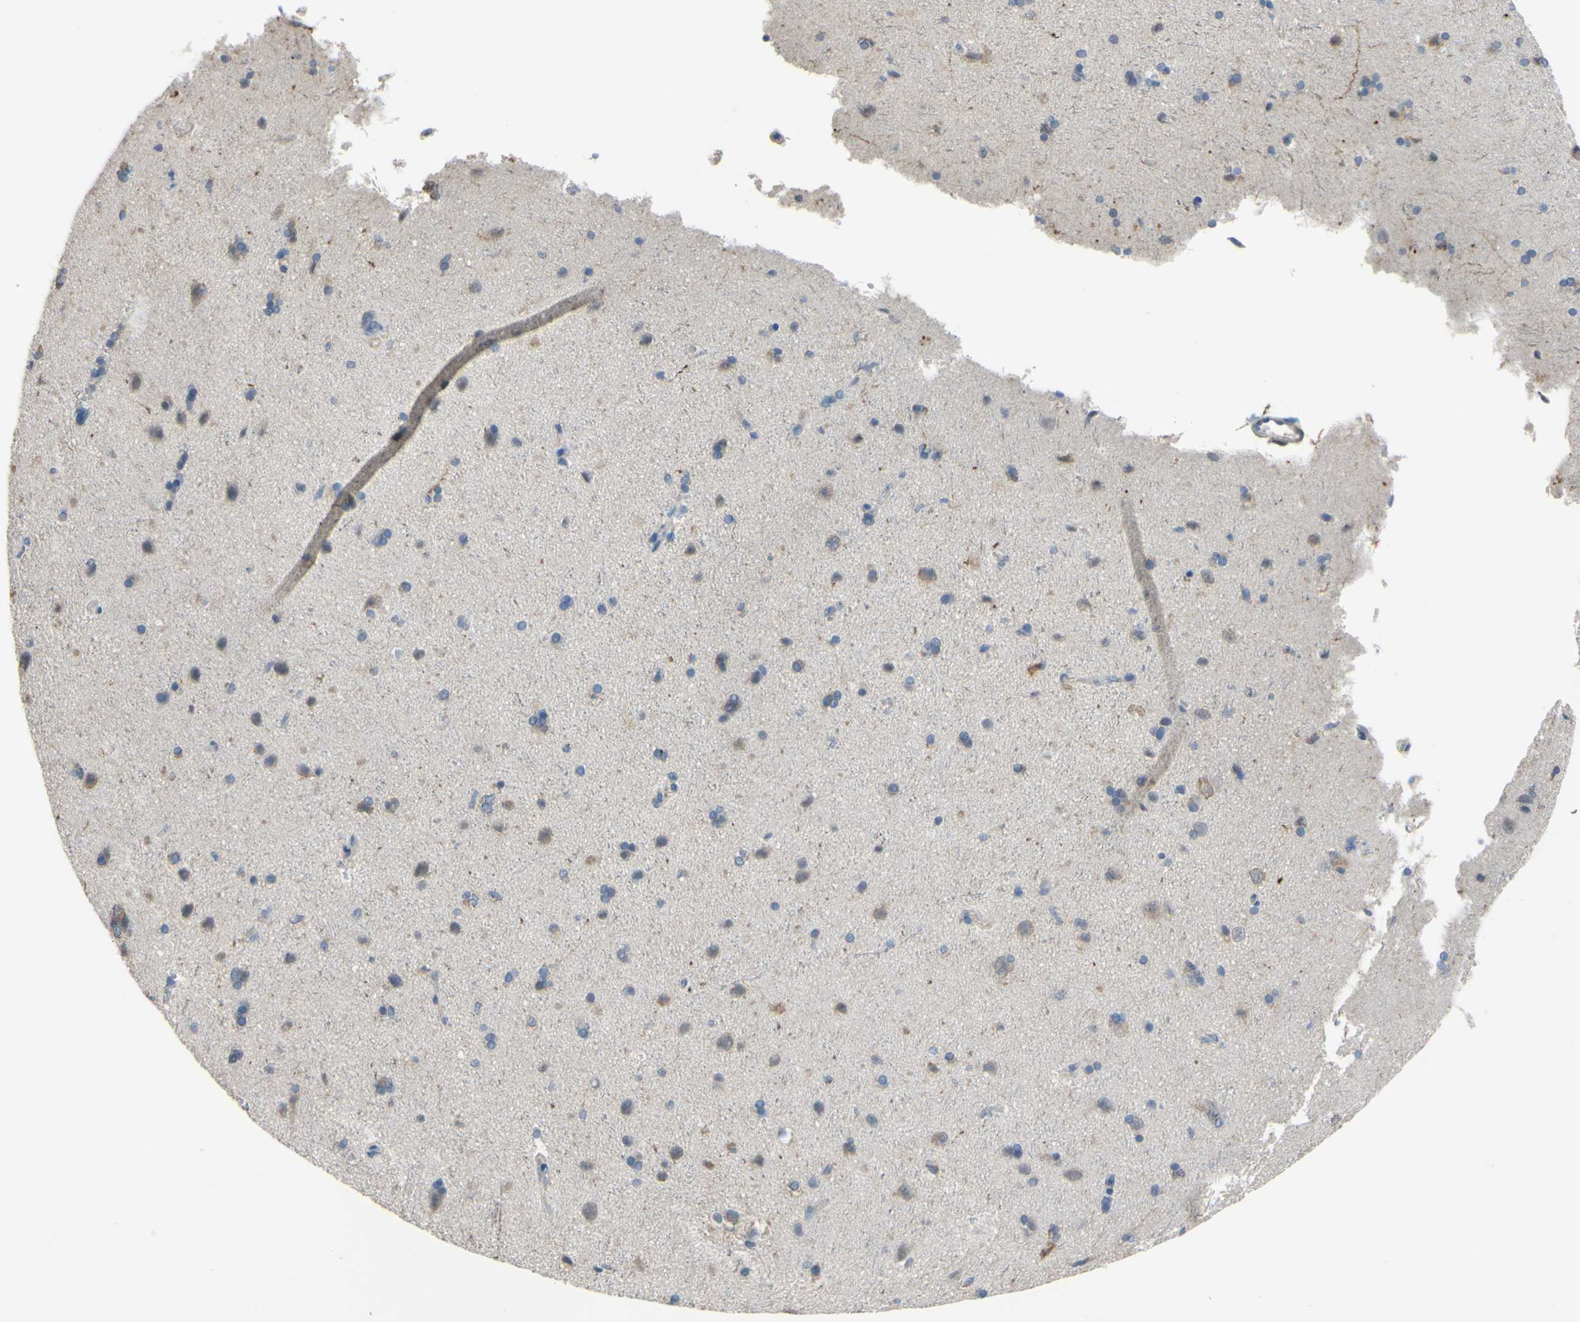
{"staining": {"intensity": "negative", "quantity": "none", "location": "none"}, "tissue": "cerebral cortex", "cell_type": "Endothelial cells", "image_type": "normal", "snomed": [{"axis": "morphology", "description": "Normal tissue, NOS"}, {"axis": "topography", "description": "Cerebral cortex"}], "caption": "Immunohistochemical staining of unremarkable cerebral cortex displays no significant expression in endothelial cells. (Immunohistochemistry, brightfield microscopy, high magnification).", "gene": "LHX9", "patient": {"sex": "male", "age": 62}}